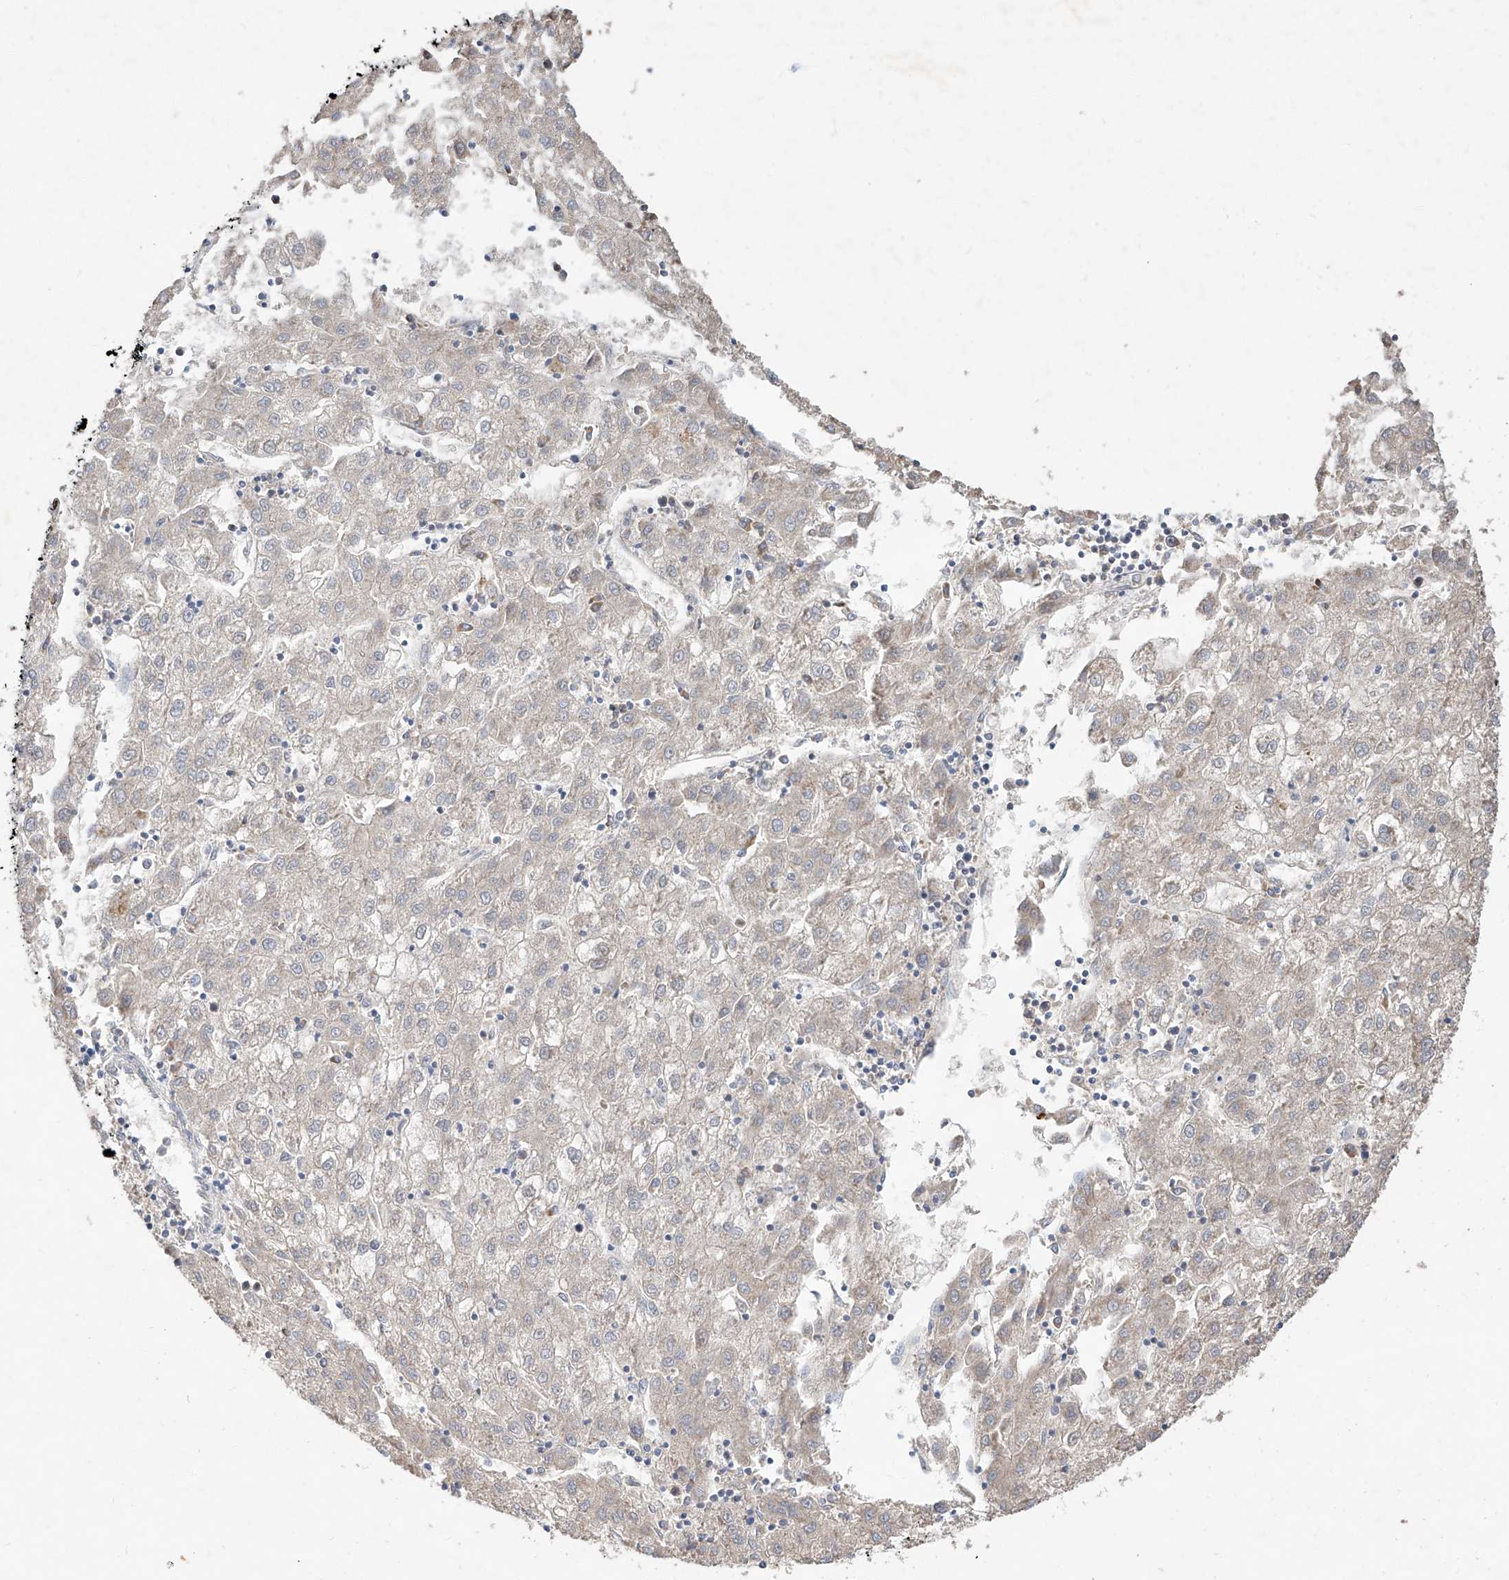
{"staining": {"intensity": "negative", "quantity": "none", "location": "none"}, "tissue": "liver cancer", "cell_type": "Tumor cells", "image_type": "cancer", "snomed": [{"axis": "morphology", "description": "Carcinoma, Hepatocellular, NOS"}, {"axis": "topography", "description": "Liver"}], "caption": "Immunohistochemistry photomicrograph of neoplastic tissue: liver cancer stained with DAB (3,3'-diaminobenzidine) displays no significant protein positivity in tumor cells.", "gene": "DIRAS3", "patient": {"sex": "male", "age": 72}}